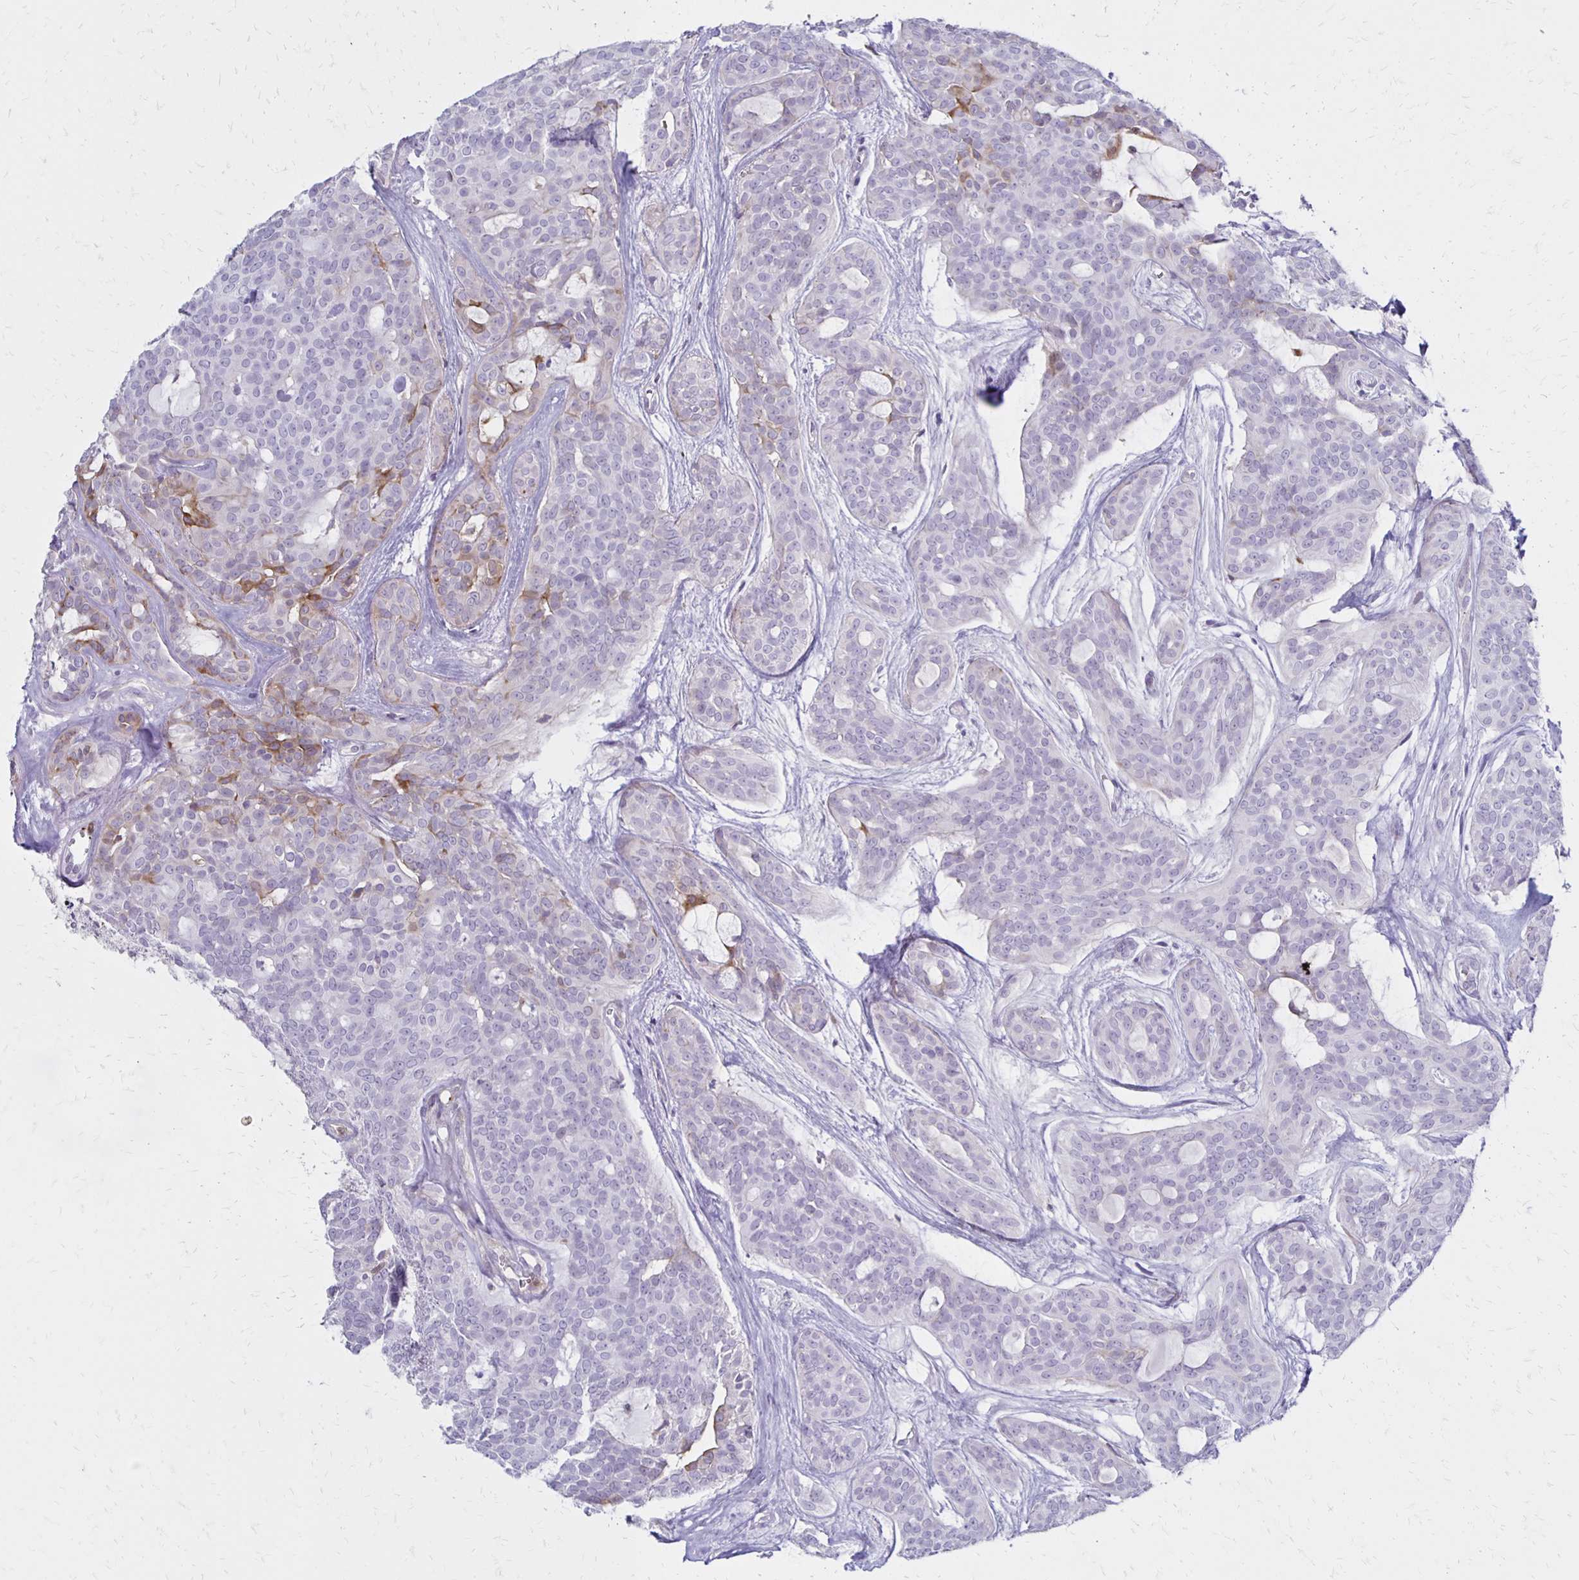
{"staining": {"intensity": "negative", "quantity": "none", "location": "none"}, "tissue": "head and neck cancer", "cell_type": "Tumor cells", "image_type": "cancer", "snomed": [{"axis": "morphology", "description": "Adenocarcinoma, NOS"}, {"axis": "topography", "description": "Head-Neck"}], "caption": "A micrograph of head and neck cancer stained for a protein exhibits no brown staining in tumor cells.", "gene": "CCL21", "patient": {"sex": "male", "age": 66}}